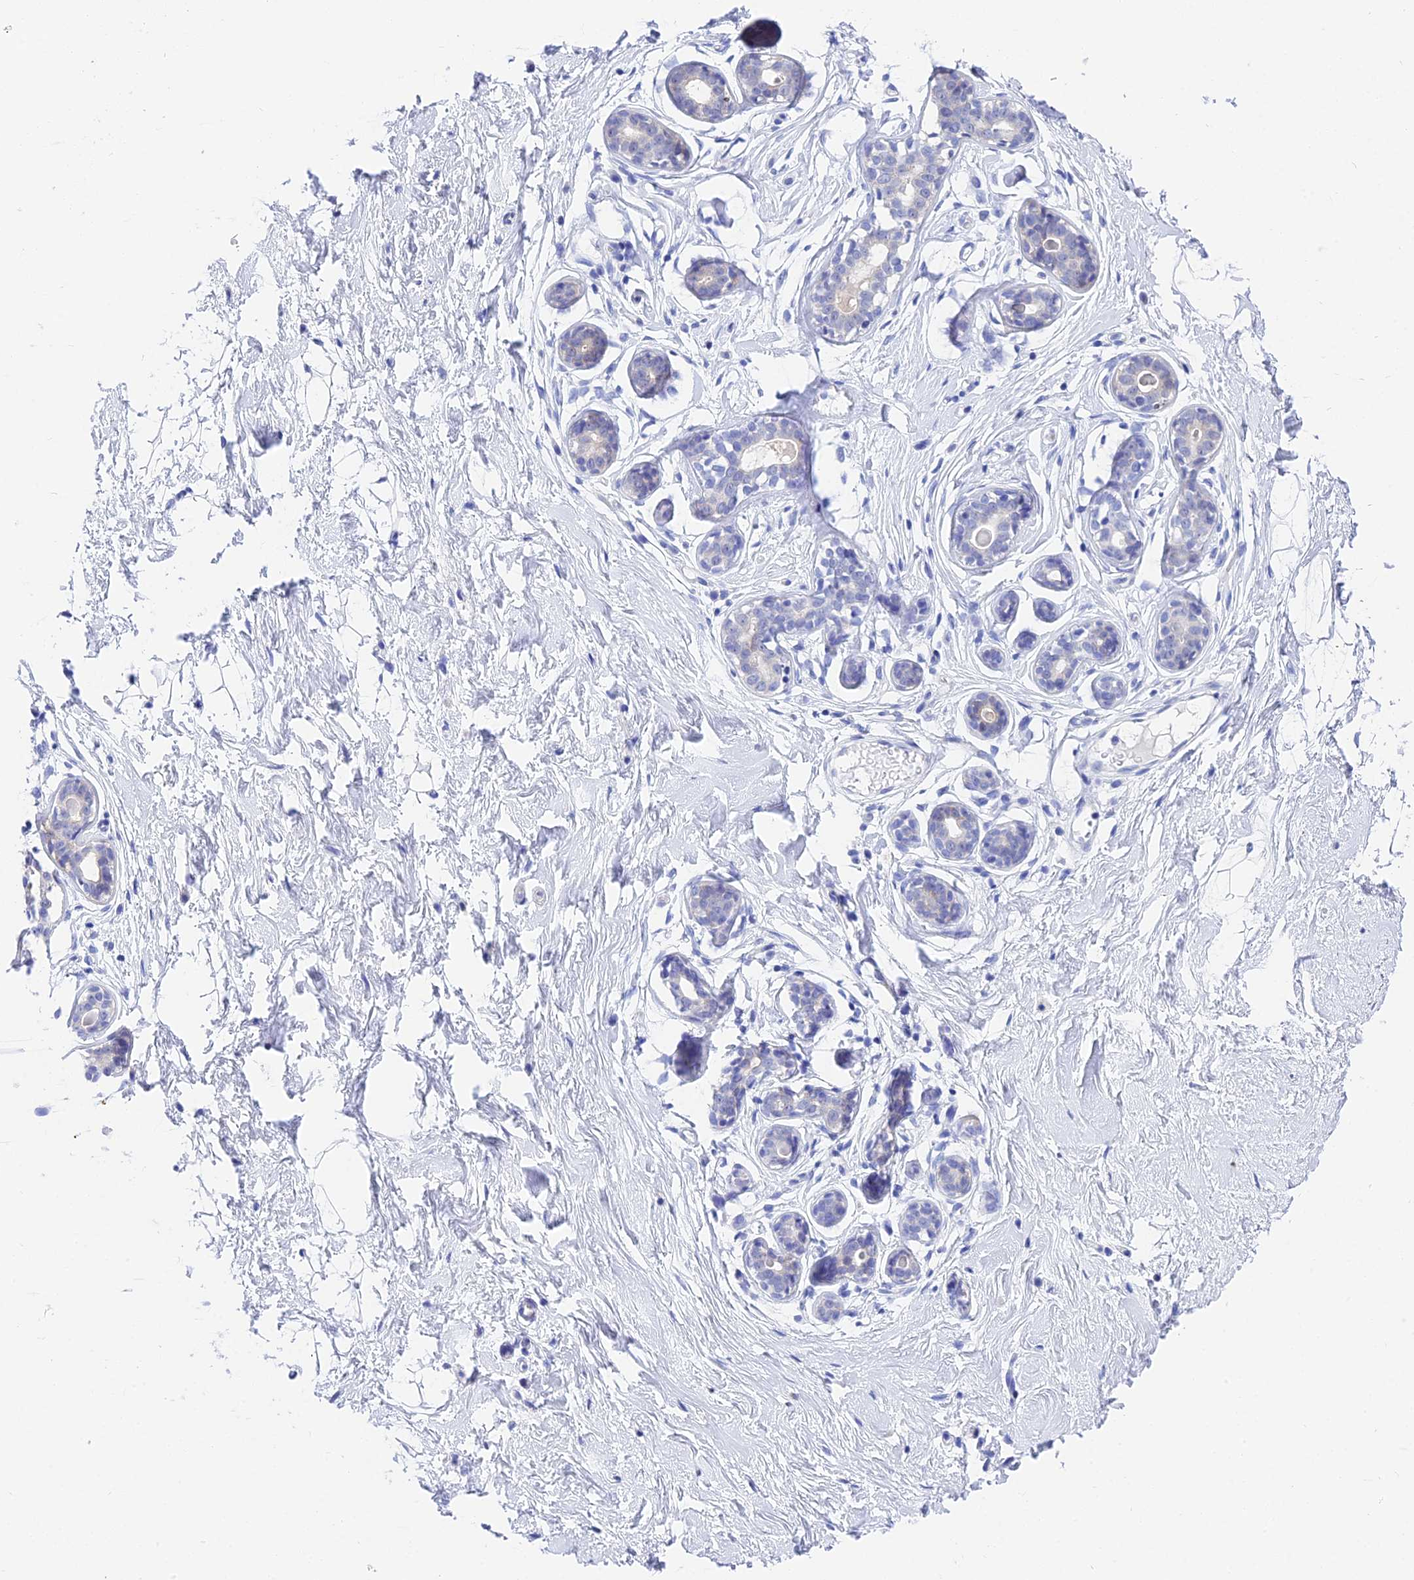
{"staining": {"intensity": "negative", "quantity": "none", "location": "none"}, "tissue": "breast", "cell_type": "Adipocytes", "image_type": "normal", "snomed": [{"axis": "morphology", "description": "Normal tissue, NOS"}, {"axis": "topography", "description": "Breast"}], "caption": "DAB (3,3'-diaminobenzidine) immunohistochemical staining of benign breast displays no significant positivity in adipocytes.", "gene": "CEP41", "patient": {"sex": "female", "age": 23}}